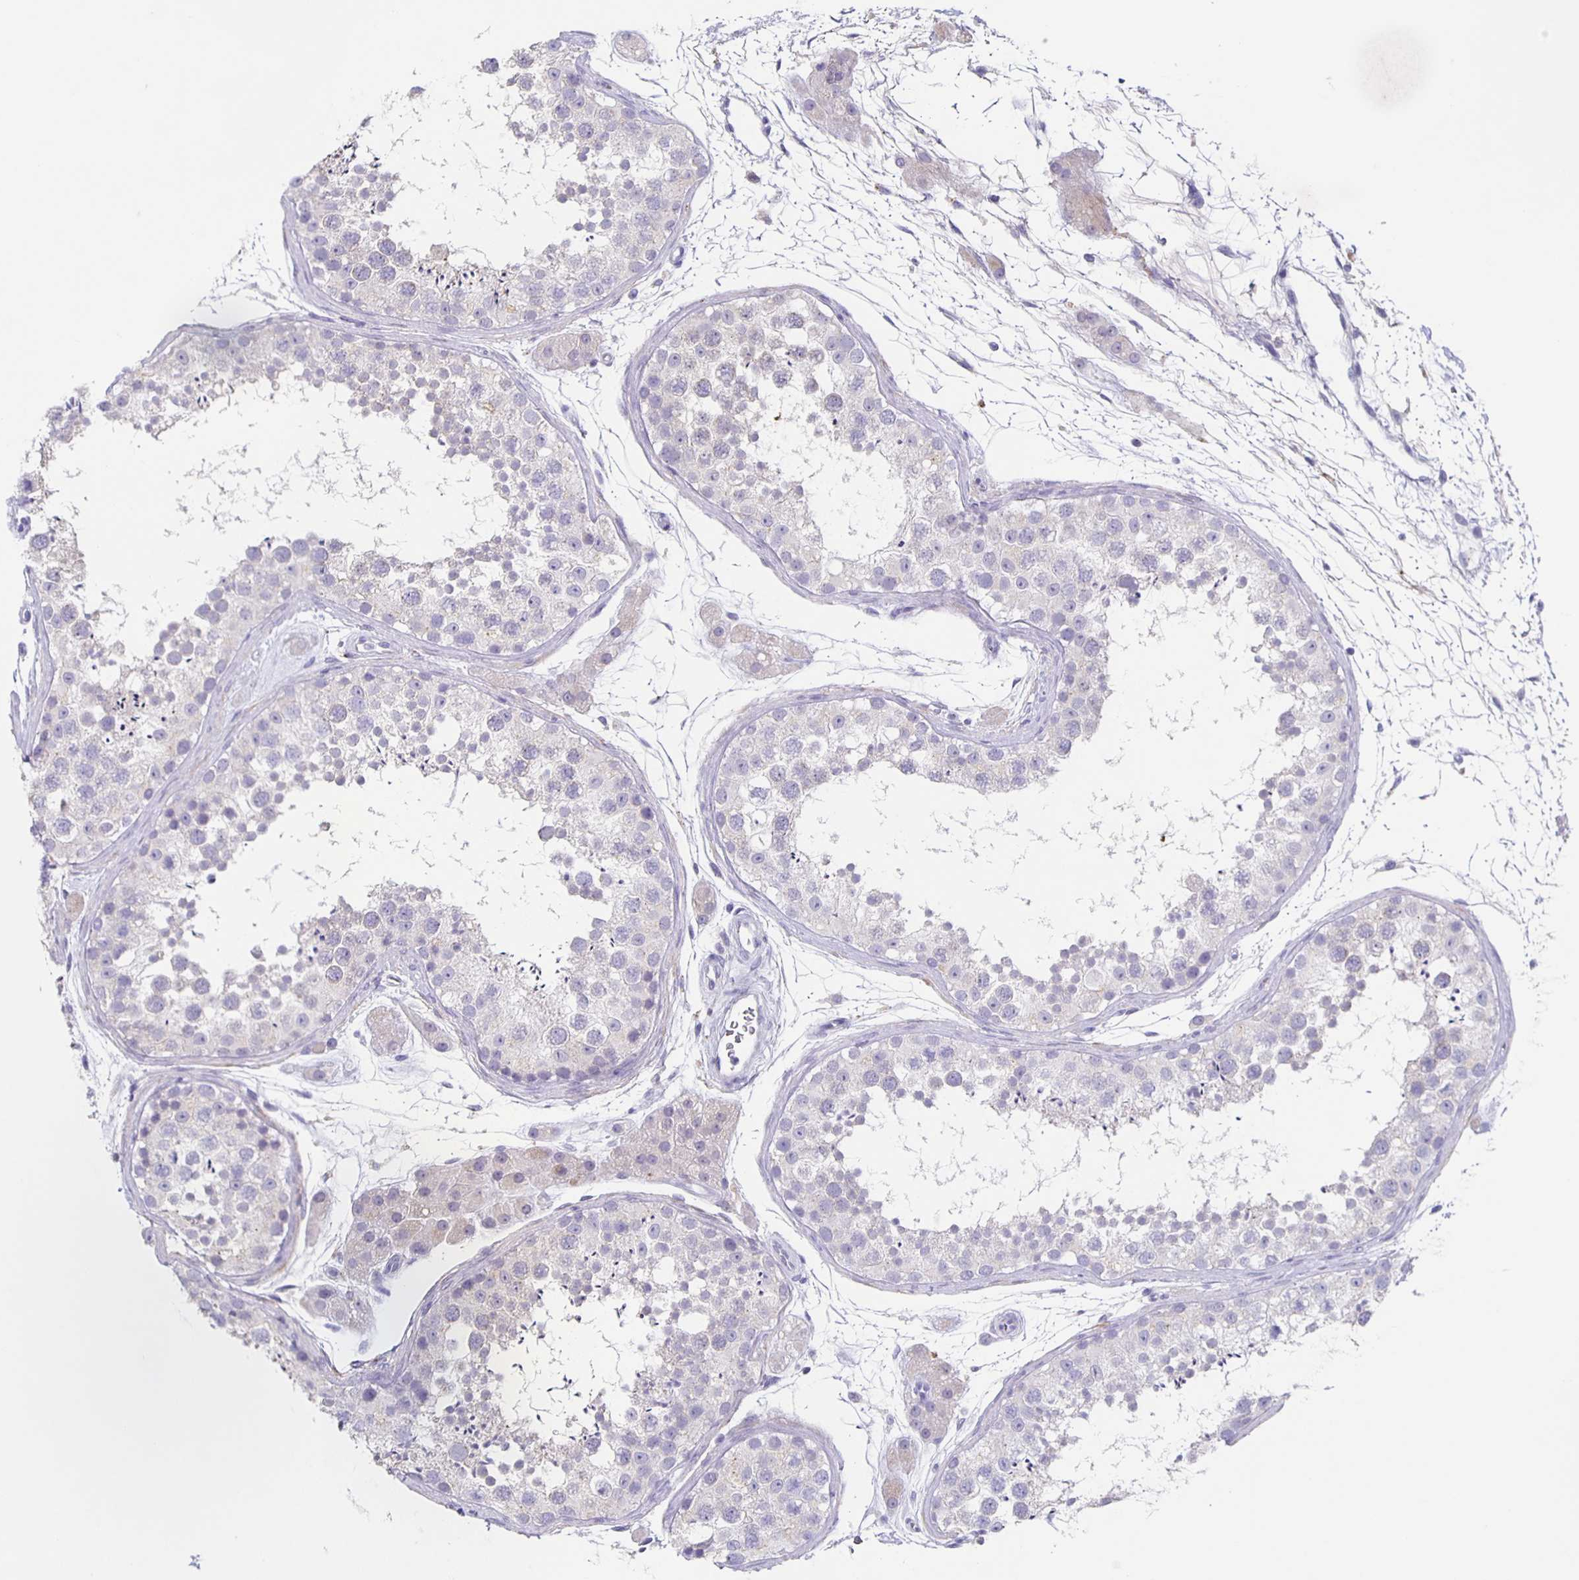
{"staining": {"intensity": "negative", "quantity": "none", "location": "none"}, "tissue": "testis", "cell_type": "Cells in seminiferous ducts", "image_type": "normal", "snomed": [{"axis": "morphology", "description": "Normal tissue, NOS"}, {"axis": "topography", "description": "Testis"}], "caption": "Immunohistochemistry (IHC) of benign human testis exhibits no positivity in cells in seminiferous ducts.", "gene": "CARNS1", "patient": {"sex": "male", "age": 41}}